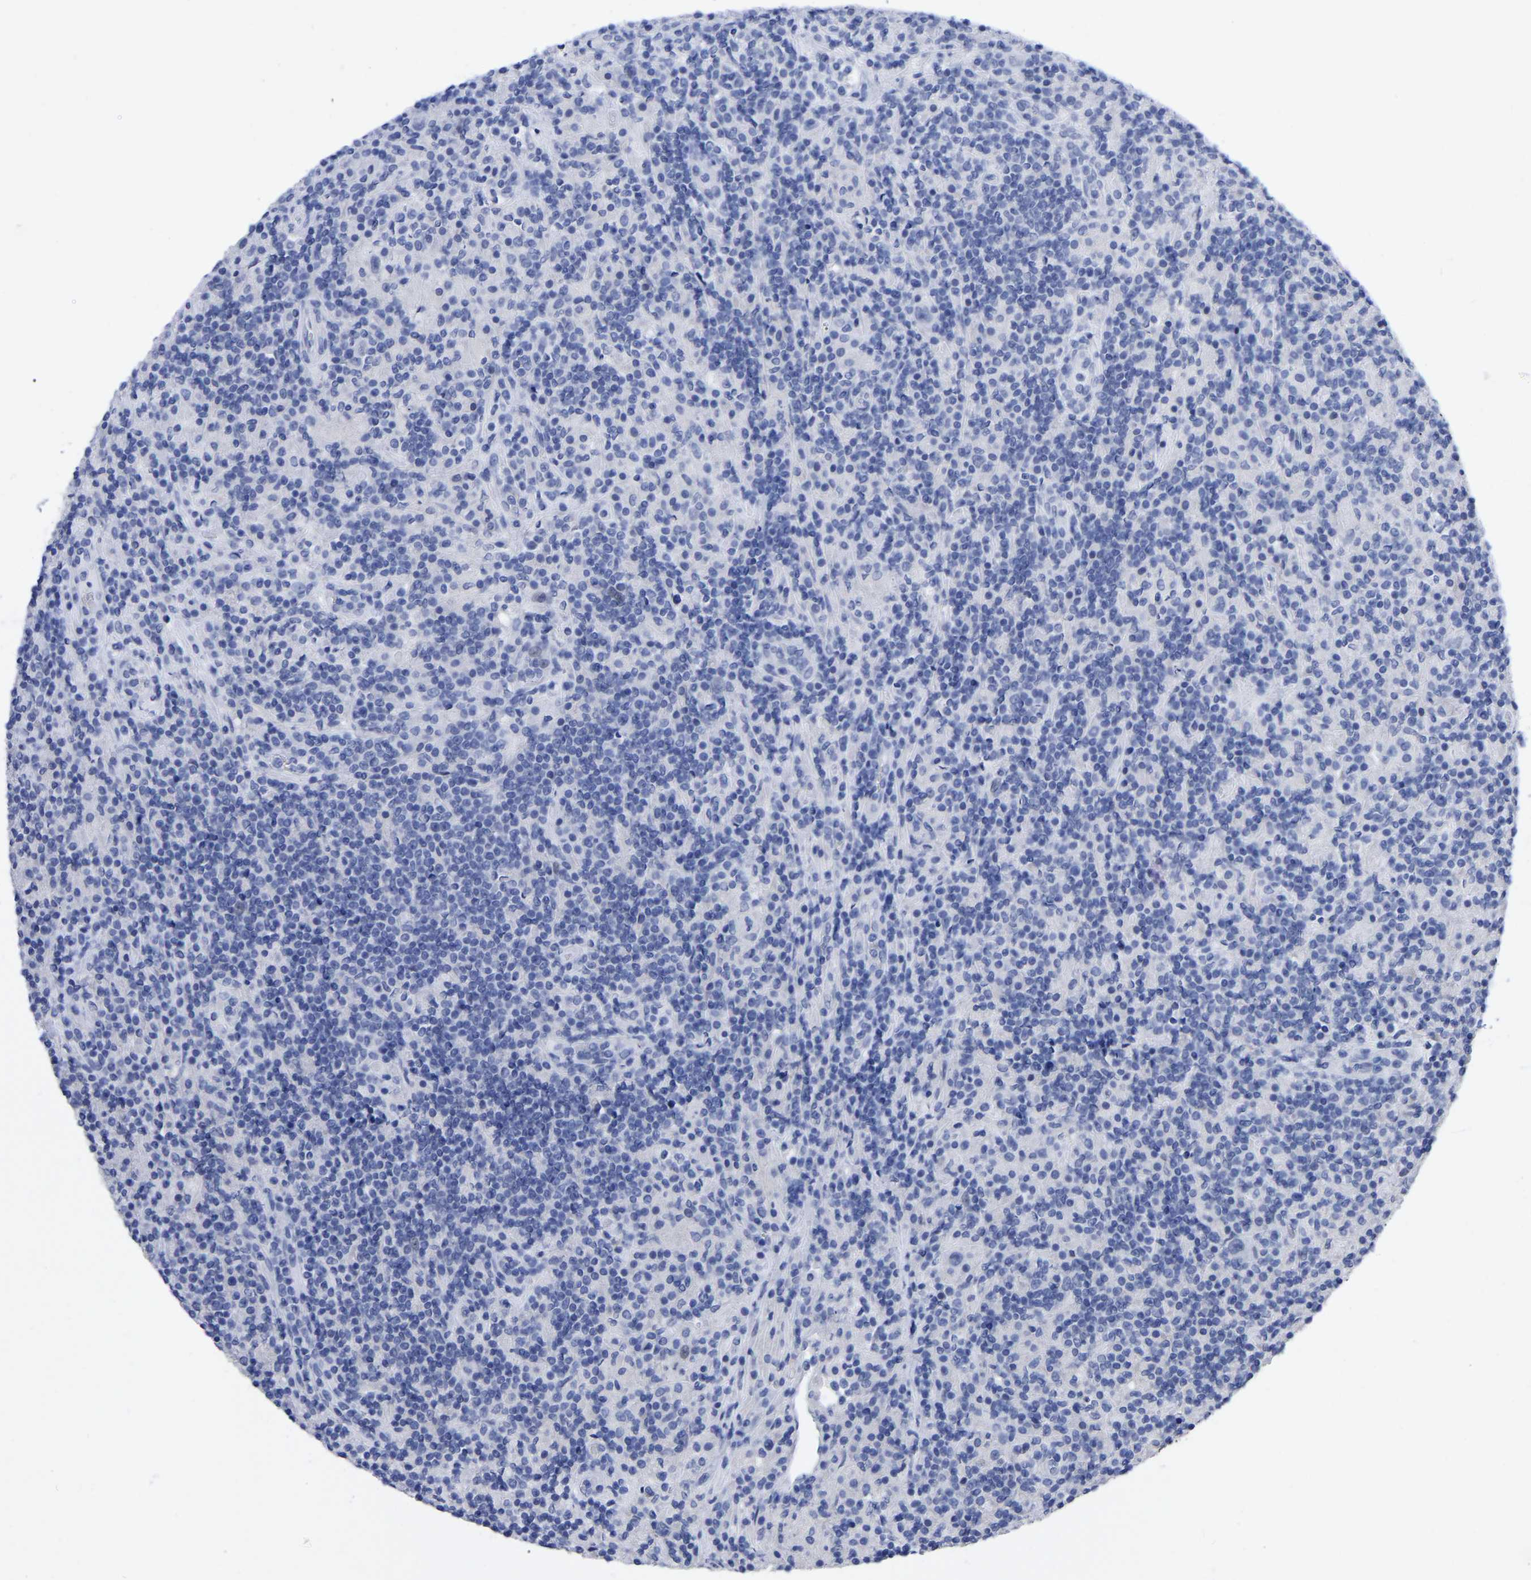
{"staining": {"intensity": "negative", "quantity": "none", "location": "none"}, "tissue": "lymphoma", "cell_type": "Tumor cells", "image_type": "cancer", "snomed": [{"axis": "morphology", "description": "Hodgkin's disease, NOS"}, {"axis": "topography", "description": "Lymph node"}], "caption": "DAB immunohistochemical staining of Hodgkin's disease reveals no significant staining in tumor cells.", "gene": "ANXA13", "patient": {"sex": "male", "age": 70}}